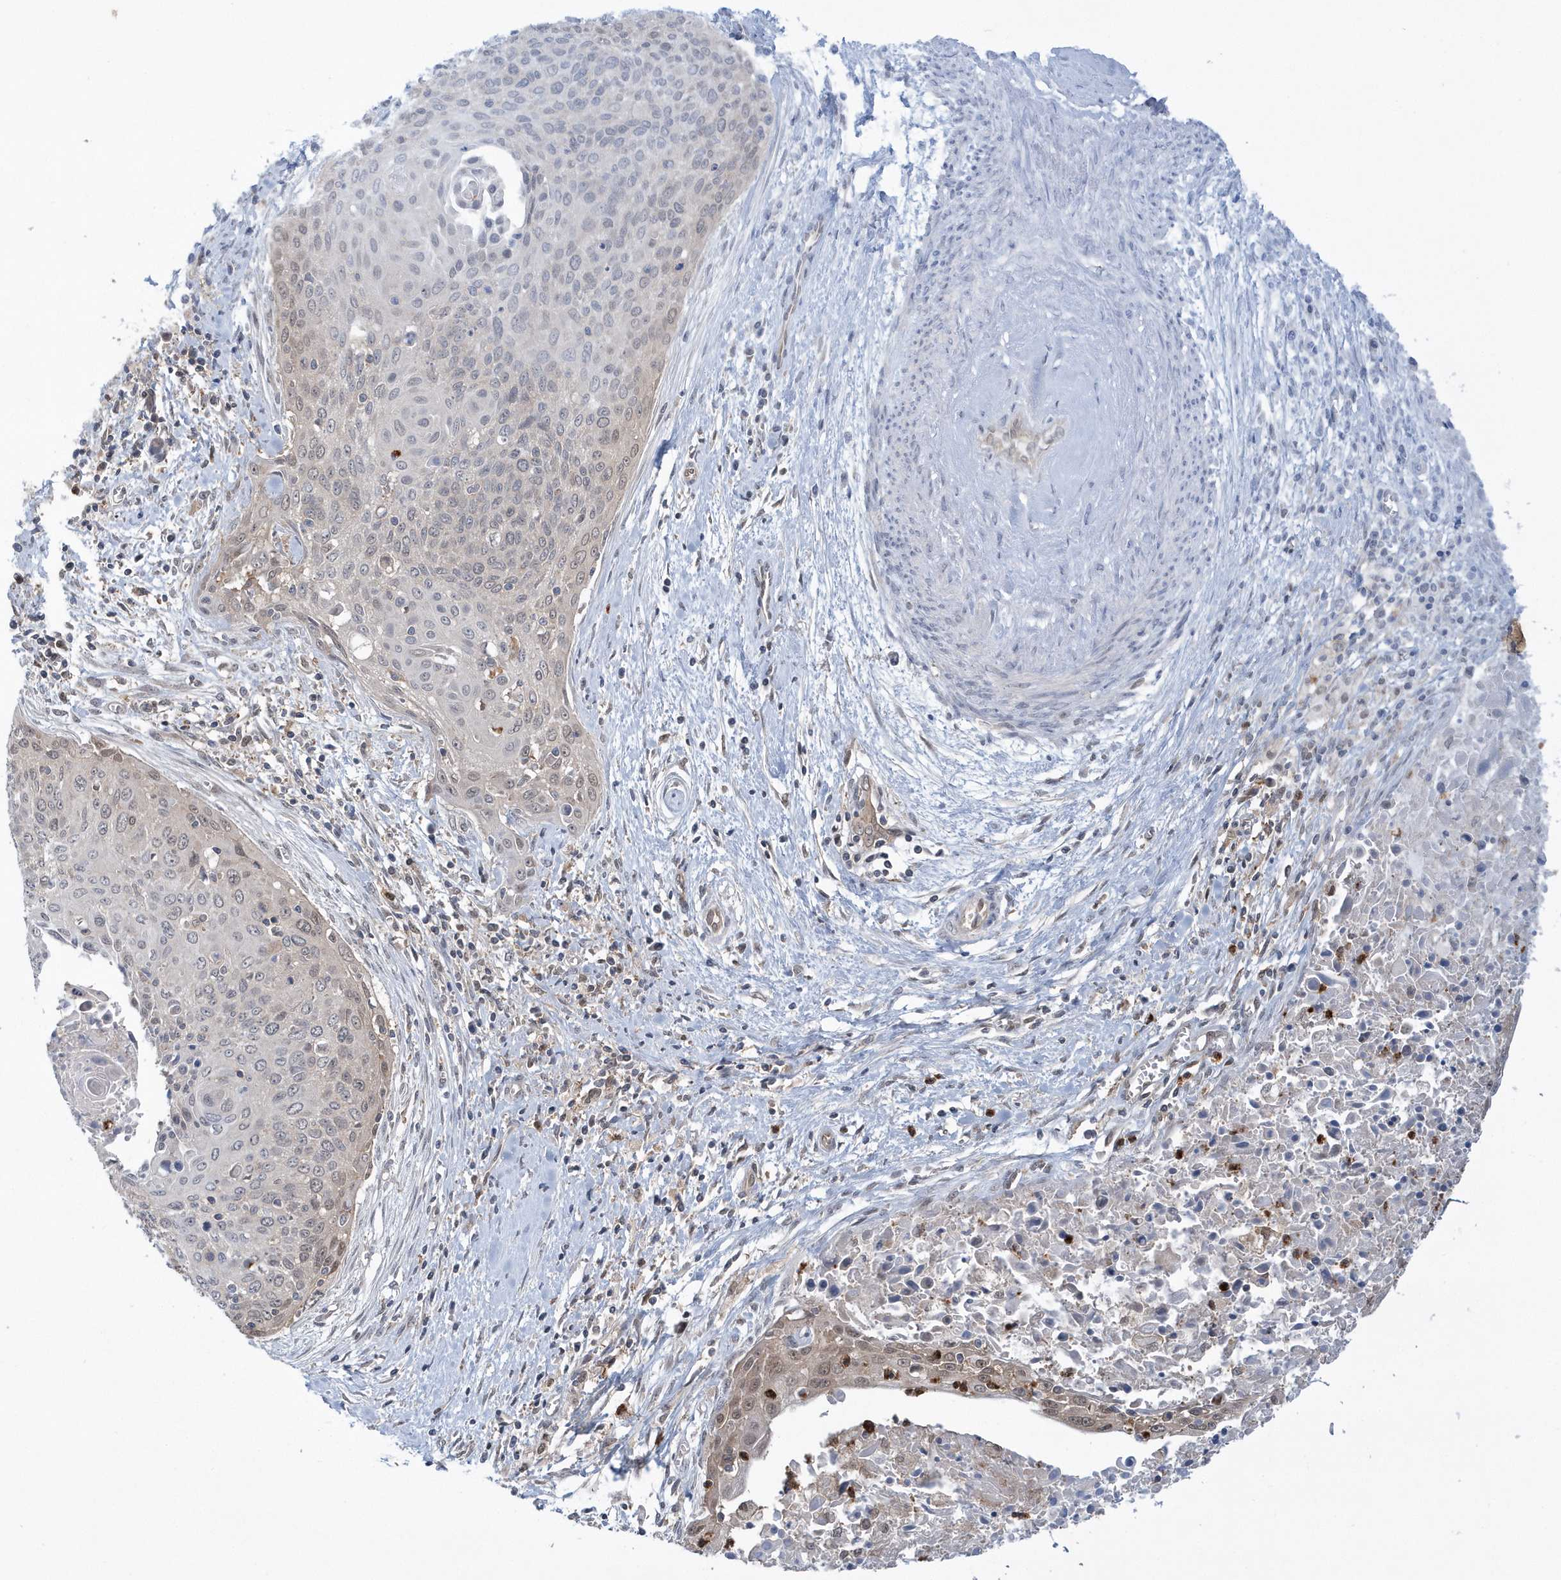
{"staining": {"intensity": "weak", "quantity": "<25%", "location": "nuclear"}, "tissue": "cervical cancer", "cell_type": "Tumor cells", "image_type": "cancer", "snomed": [{"axis": "morphology", "description": "Squamous cell carcinoma, NOS"}, {"axis": "topography", "description": "Cervix"}], "caption": "Image shows no significant protein positivity in tumor cells of cervical cancer.", "gene": "RNF7", "patient": {"sex": "female", "age": 55}}